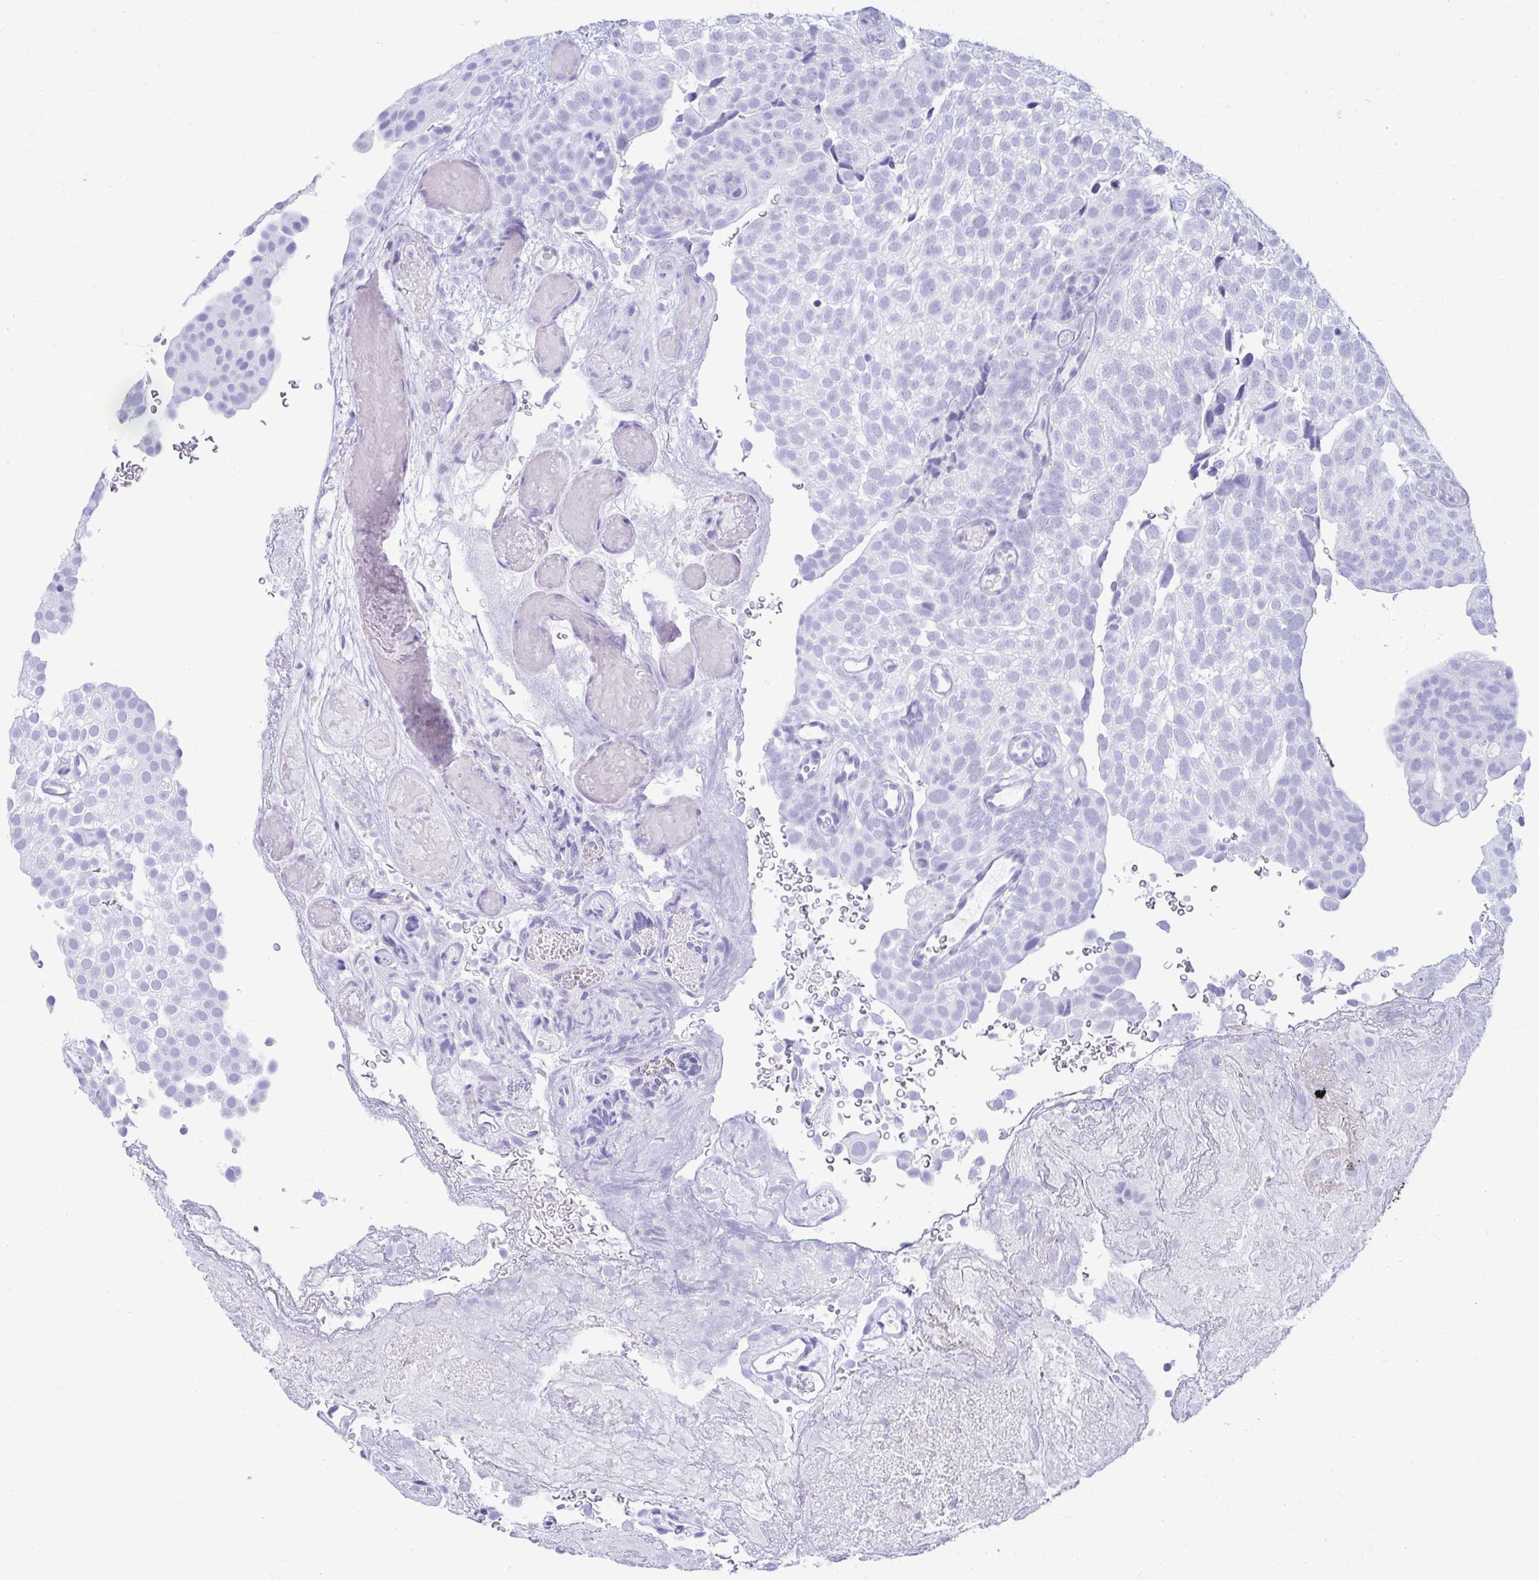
{"staining": {"intensity": "negative", "quantity": "none", "location": "none"}, "tissue": "urothelial cancer", "cell_type": "Tumor cells", "image_type": "cancer", "snomed": [{"axis": "morphology", "description": "Urothelial carcinoma, Low grade"}, {"axis": "topography", "description": "Urinary bladder"}], "caption": "Urothelial carcinoma (low-grade) stained for a protein using immunohistochemistry exhibits no positivity tumor cells.", "gene": "ATP4B", "patient": {"sex": "male", "age": 78}}